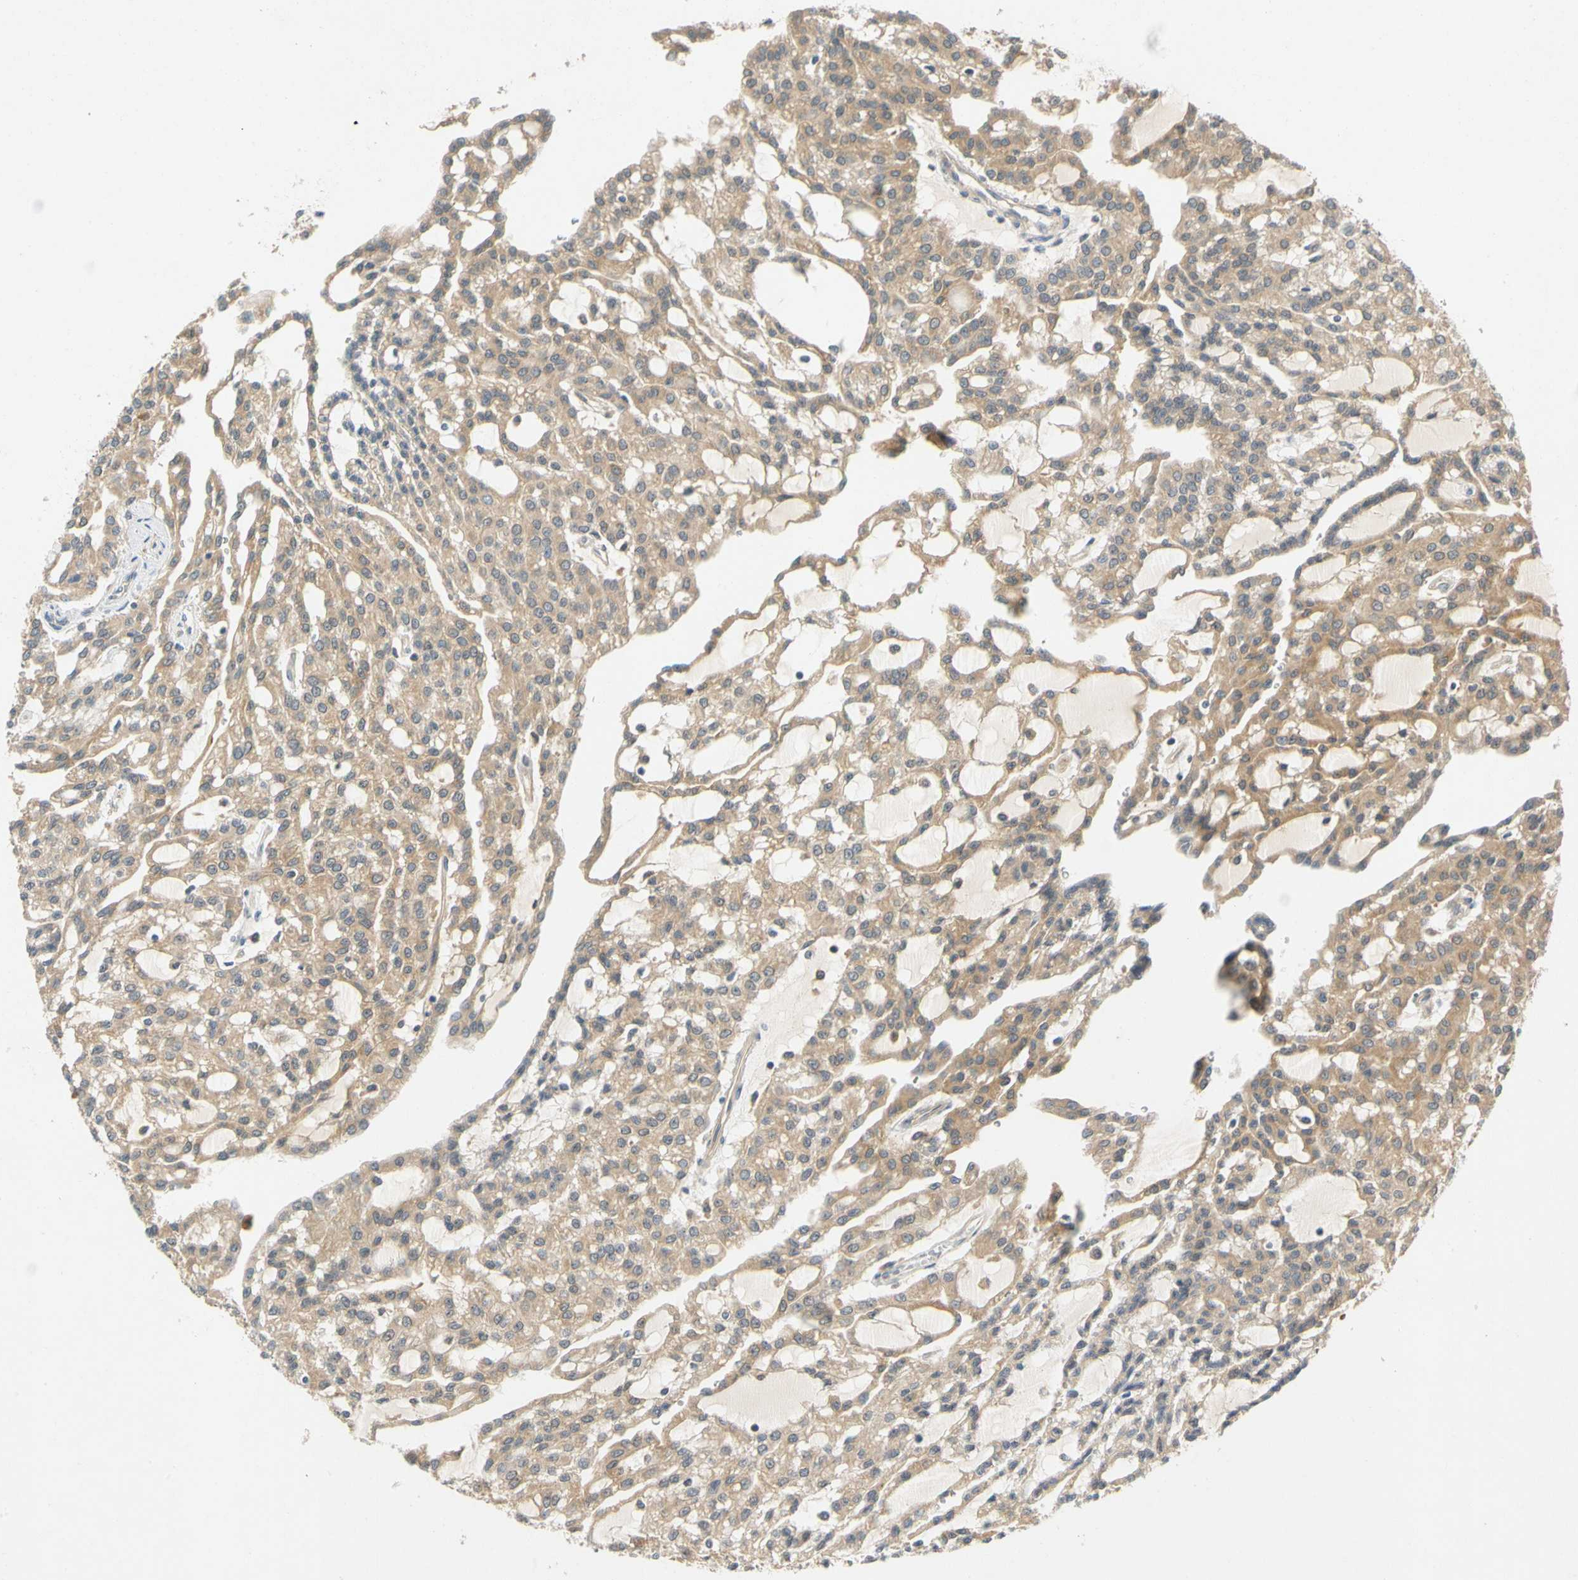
{"staining": {"intensity": "weak", "quantity": ">75%", "location": "cytoplasmic/membranous"}, "tissue": "renal cancer", "cell_type": "Tumor cells", "image_type": "cancer", "snomed": [{"axis": "morphology", "description": "Adenocarcinoma, NOS"}, {"axis": "topography", "description": "Kidney"}], "caption": "Tumor cells demonstrate weak cytoplasmic/membranous expression in about >75% of cells in adenocarcinoma (renal).", "gene": "GATD1", "patient": {"sex": "male", "age": 63}}